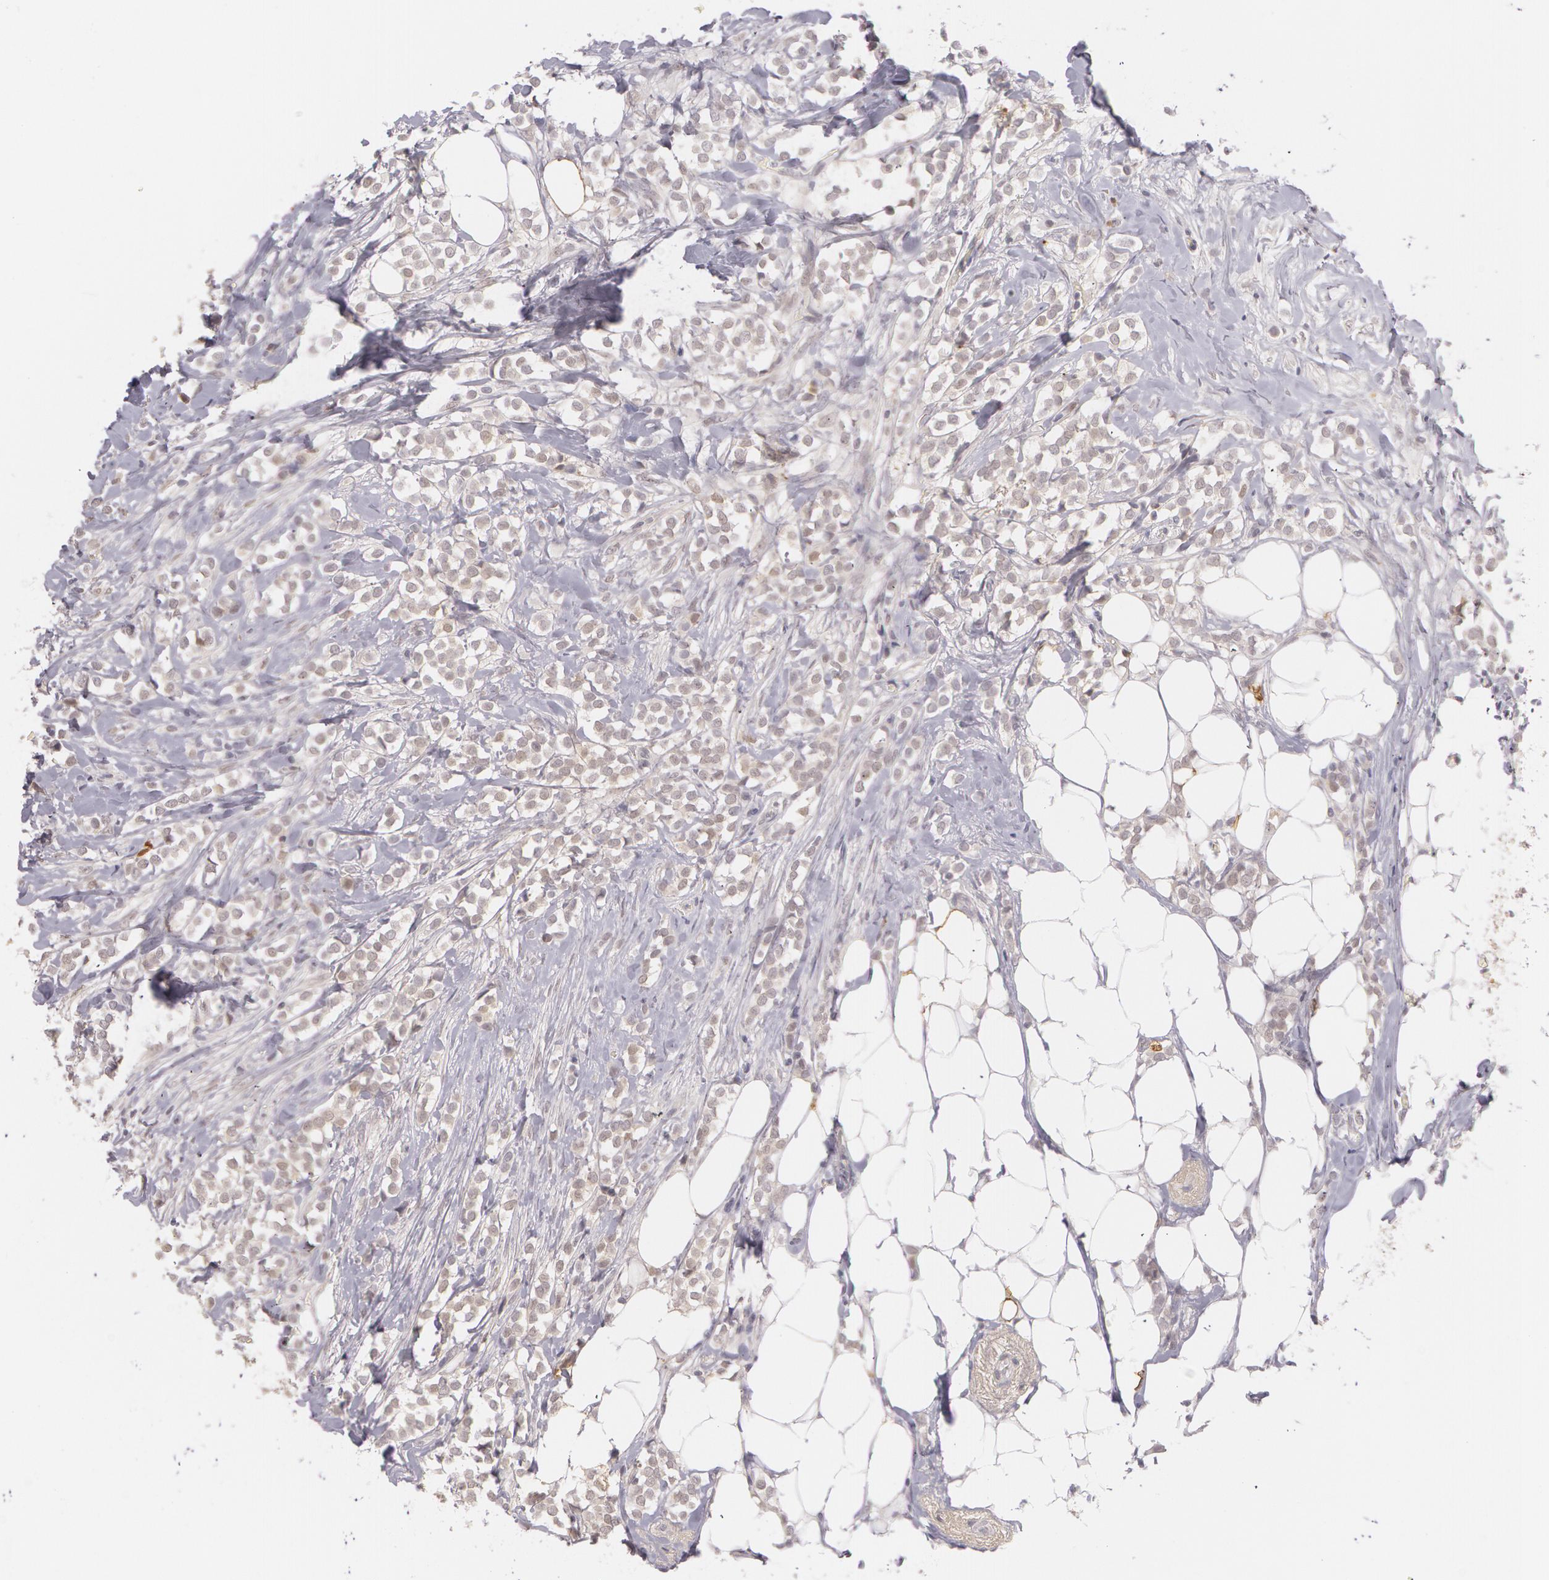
{"staining": {"intensity": "weak", "quantity": "<25%", "location": "nuclear"}, "tissue": "breast cancer", "cell_type": "Tumor cells", "image_type": "cancer", "snomed": [{"axis": "morphology", "description": "Lobular carcinoma"}, {"axis": "topography", "description": "Breast"}], "caption": "High magnification brightfield microscopy of breast cancer stained with DAB (3,3'-diaminobenzidine) (brown) and counterstained with hematoxylin (blue): tumor cells show no significant staining.", "gene": "LBP", "patient": {"sex": "female", "age": 56}}